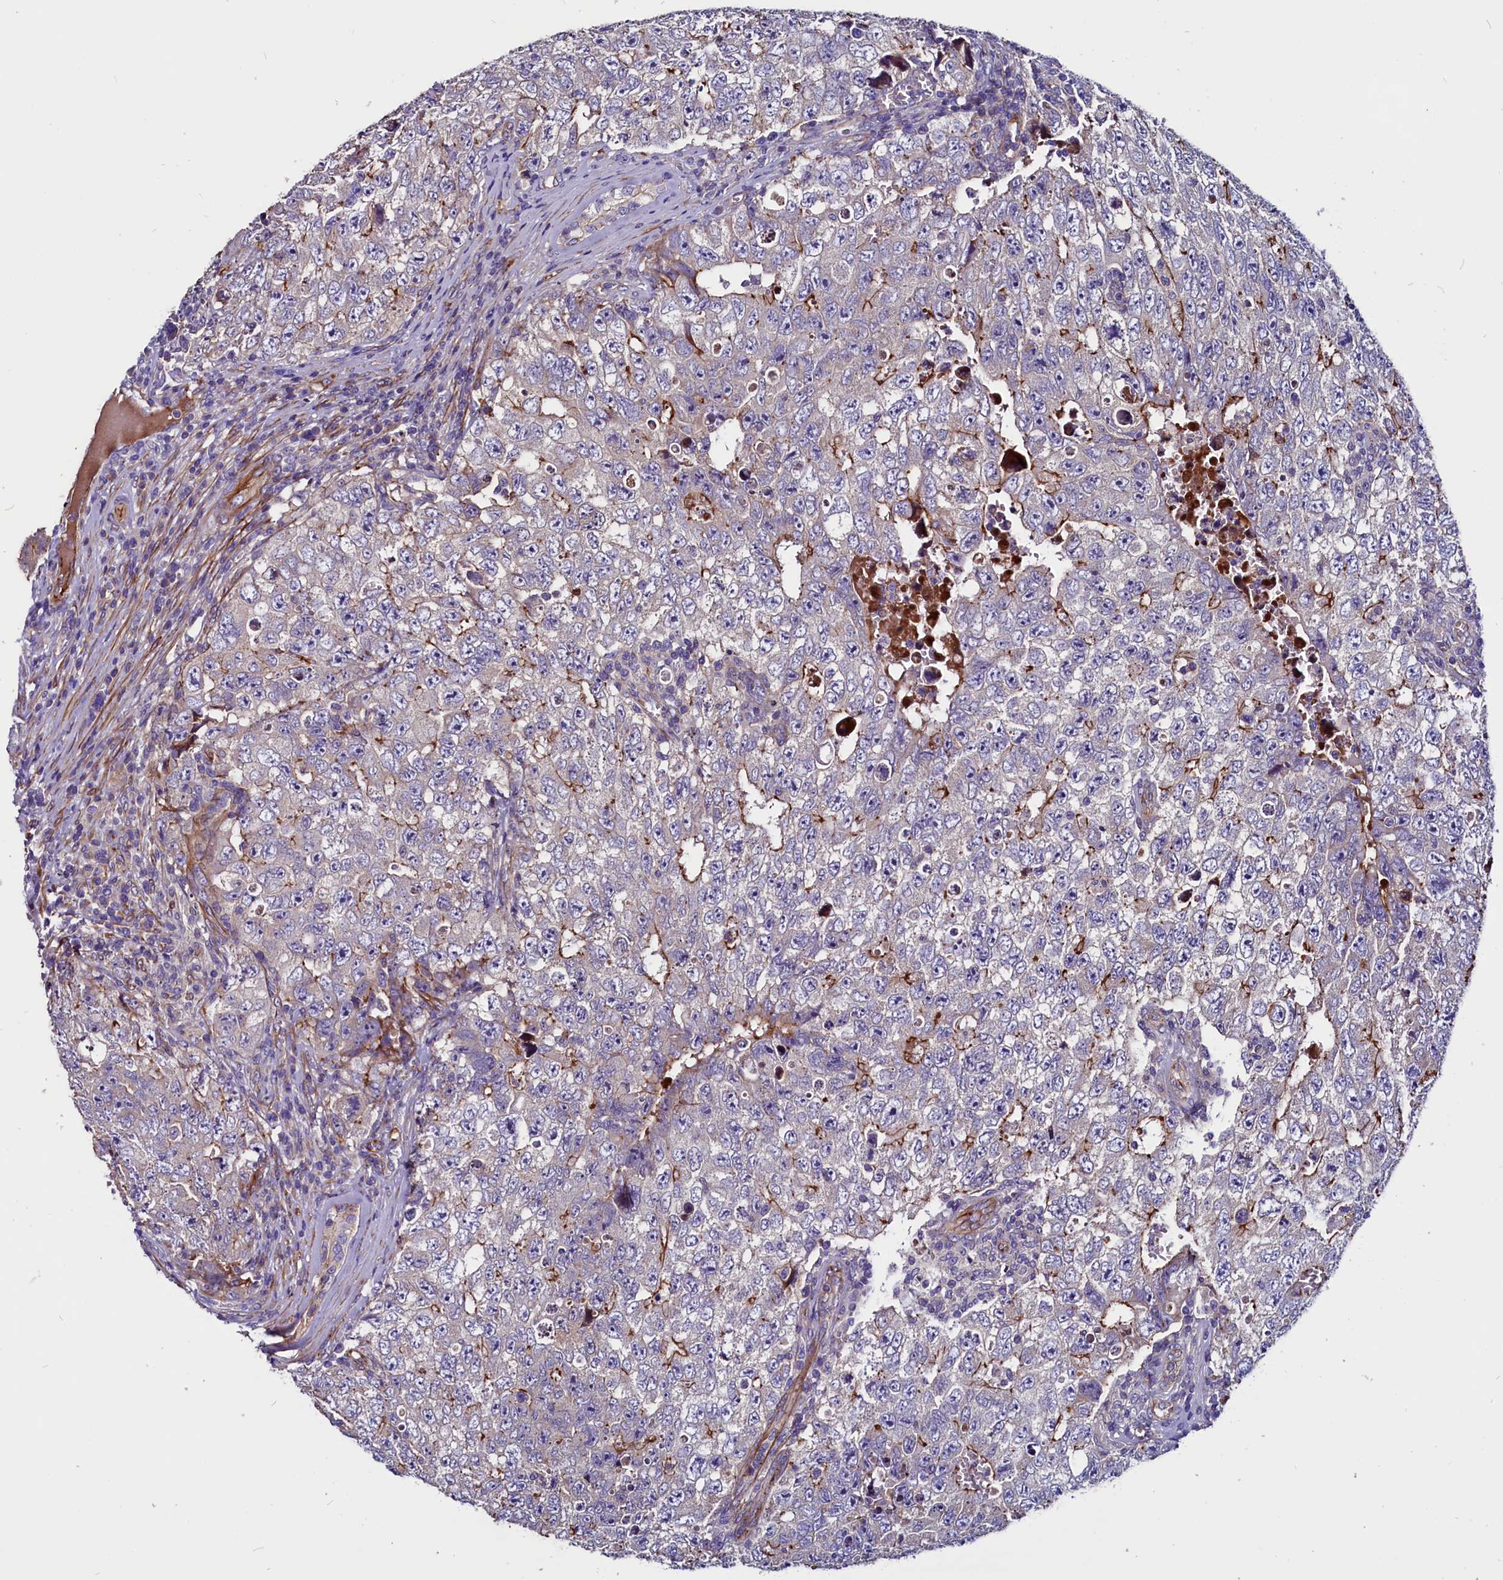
{"staining": {"intensity": "moderate", "quantity": "<25%", "location": "cytoplasmic/membranous"}, "tissue": "testis cancer", "cell_type": "Tumor cells", "image_type": "cancer", "snomed": [{"axis": "morphology", "description": "Carcinoma, Embryonal, NOS"}, {"axis": "topography", "description": "Testis"}], "caption": "High-magnification brightfield microscopy of testis cancer stained with DAB (3,3'-diaminobenzidine) (brown) and counterstained with hematoxylin (blue). tumor cells exhibit moderate cytoplasmic/membranous staining is present in approximately<25% of cells. The protein is shown in brown color, while the nuclei are stained blue.", "gene": "ZNF749", "patient": {"sex": "male", "age": 17}}